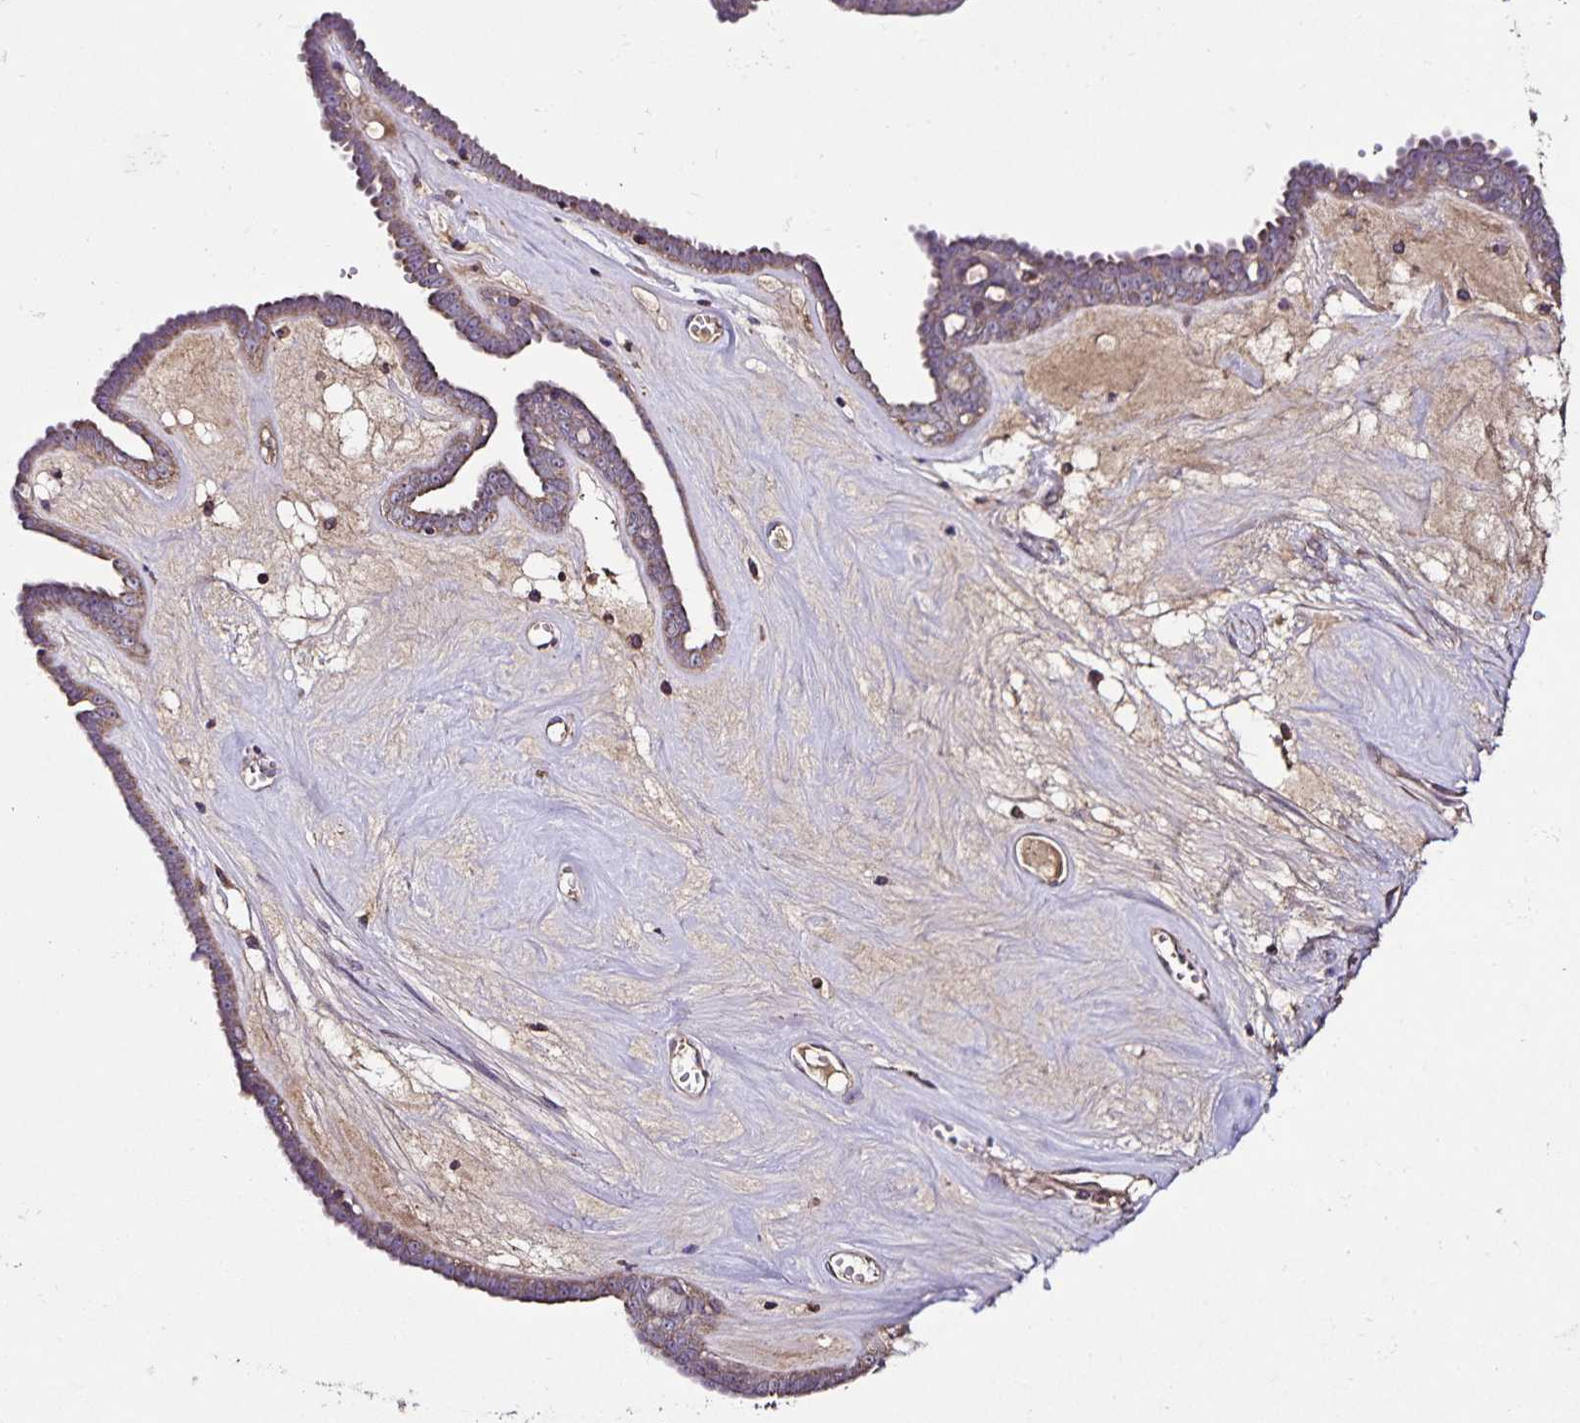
{"staining": {"intensity": "weak", "quantity": "25%-75%", "location": "cytoplasmic/membranous"}, "tissue": "ovarian cancer", "cell_type": "Tumor cells", "image_type": "cancer", "snomed": [{"axis": "morphology", "description": "Cystadenocarcinoma, serous, NOS"}, {"axis": "topography", "description": "Ovary"}], "caption": "IHC histopathology image of human ovarian cancer (serous cystadenocarcinoma) stained for a protein (brown), which exhibits low levels of weak cytoplasmic/membranous expression in approximately 25%-75% of tumor cells.", "gene": "MAN1A1", "patient": {"sex": "female", "age": 71}}